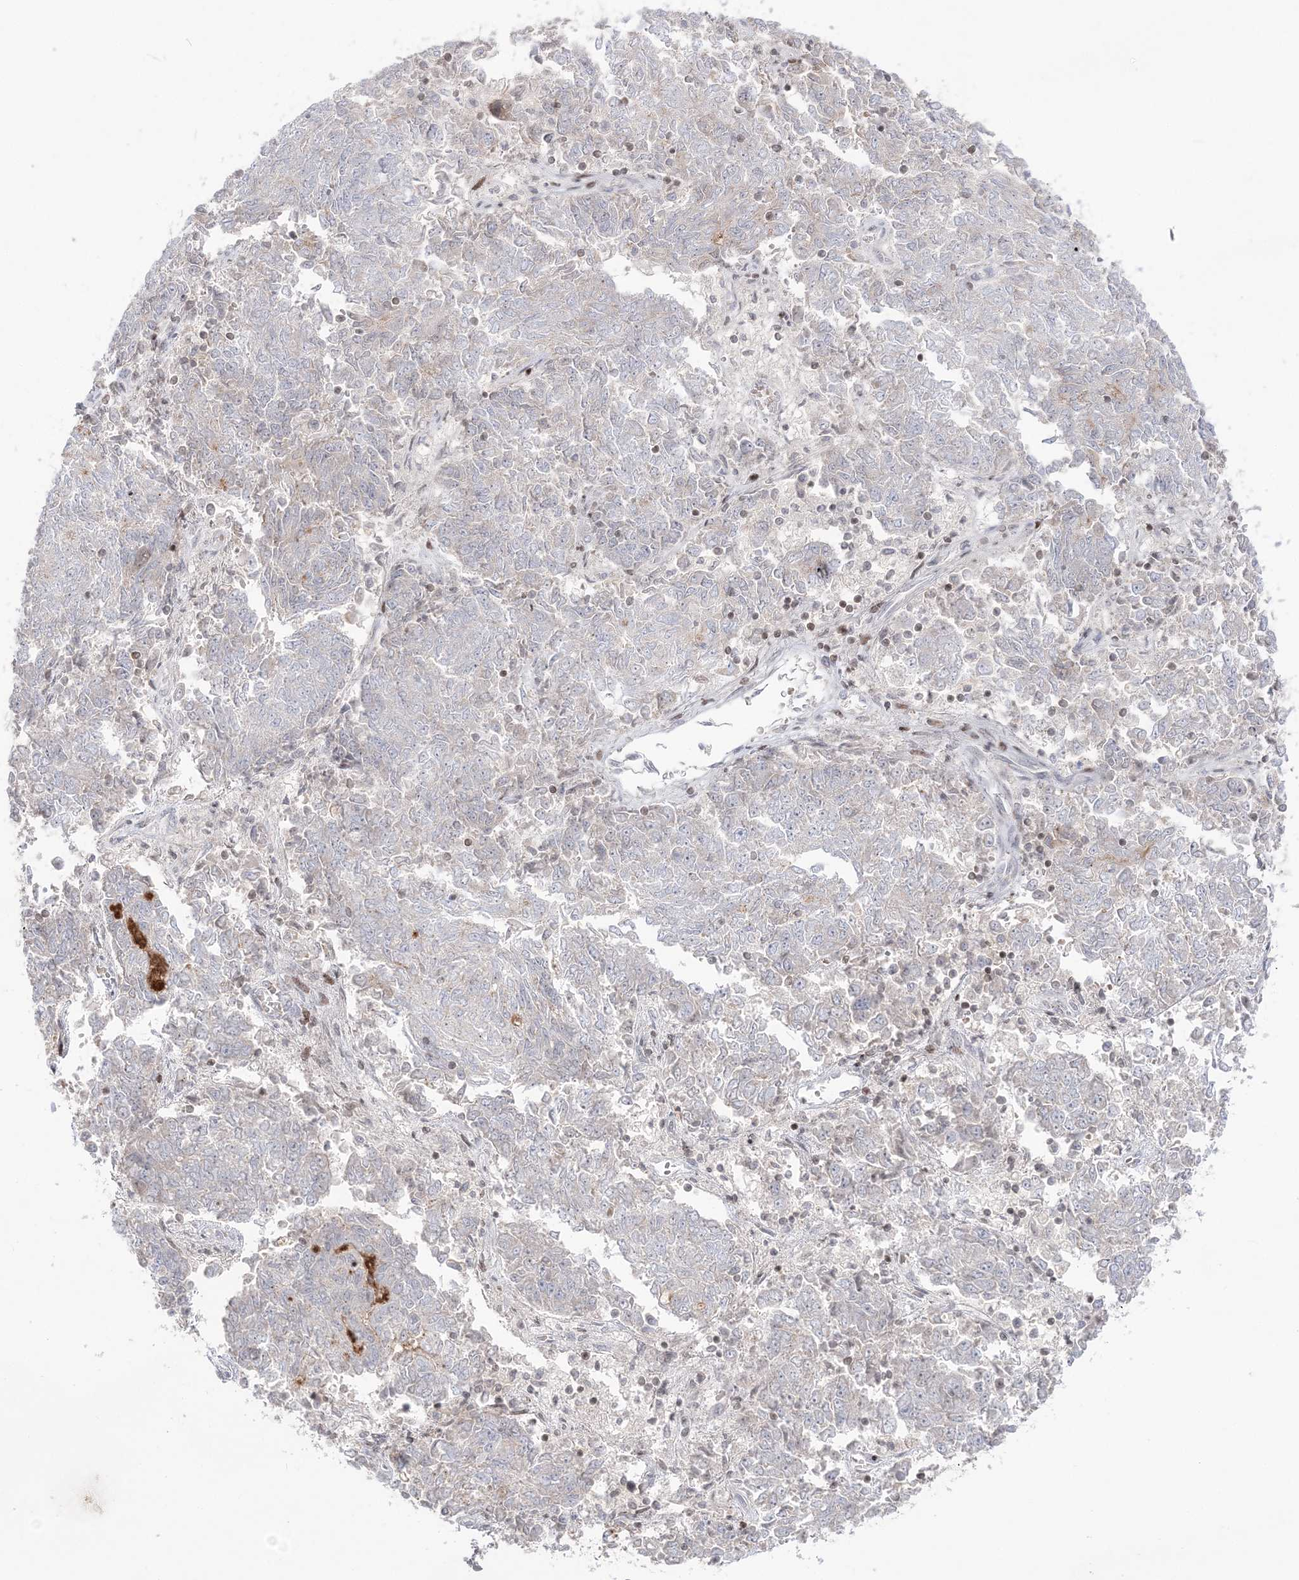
{"staining": {"intensity": "negative", "quantity": "none", "location": "none"}, "tissue": "endometrial cancer", "cell_type": "Tumor cells", "image_type": "cancer", "snomed": [{"axis": "morphology", "description": "Adenocarcinoma, NOS"}, {"axis": "topography", "description": "Endometrium"}], "caption": "Immunohistochemistry (IHC) micrograph of human adenocarcinoma (endometrial) stained for a protein (brown), which reveals no expression in tumor cells.", "gene": "SH3BP4", "patient": {"sex": "female", "age": 80}}